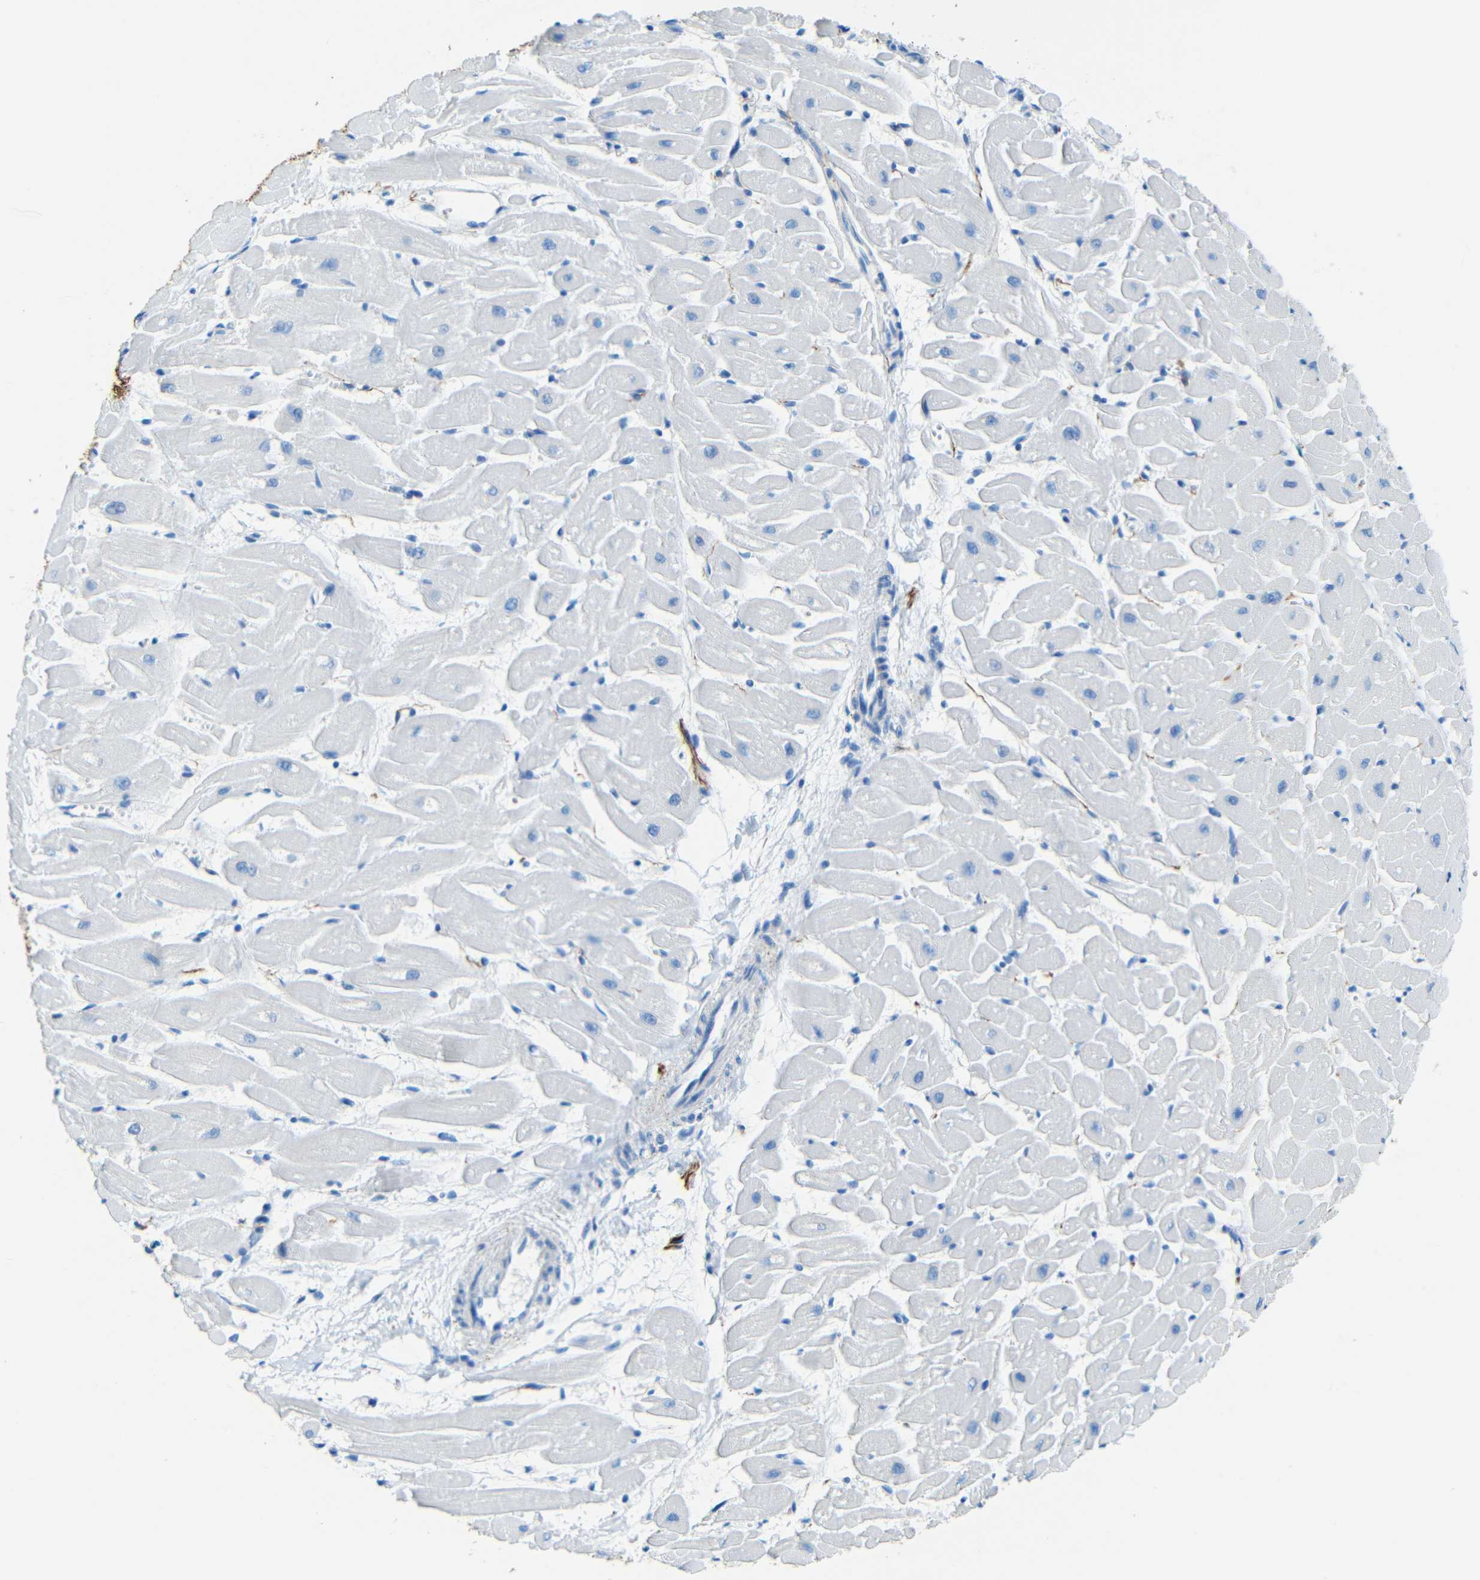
{"staining": {"intensity": "negative", "quantity": "none", "location": "none"}, "tissue": "heart muscle", "cell_type": "Cardiomyocytes", "image_type": "normal", "snomed": [{"axis": "morphology", "description": "Normal tissue, NOS"}, {"axis": "topography", "description": "Heart"}], "caption": "Immunohistochemical staining of benign heart muscle demonstrates no significant staining in cardiomyocytes.", "gene": "TUBB4B", "patient": {"sex": "female", "age": 19}}